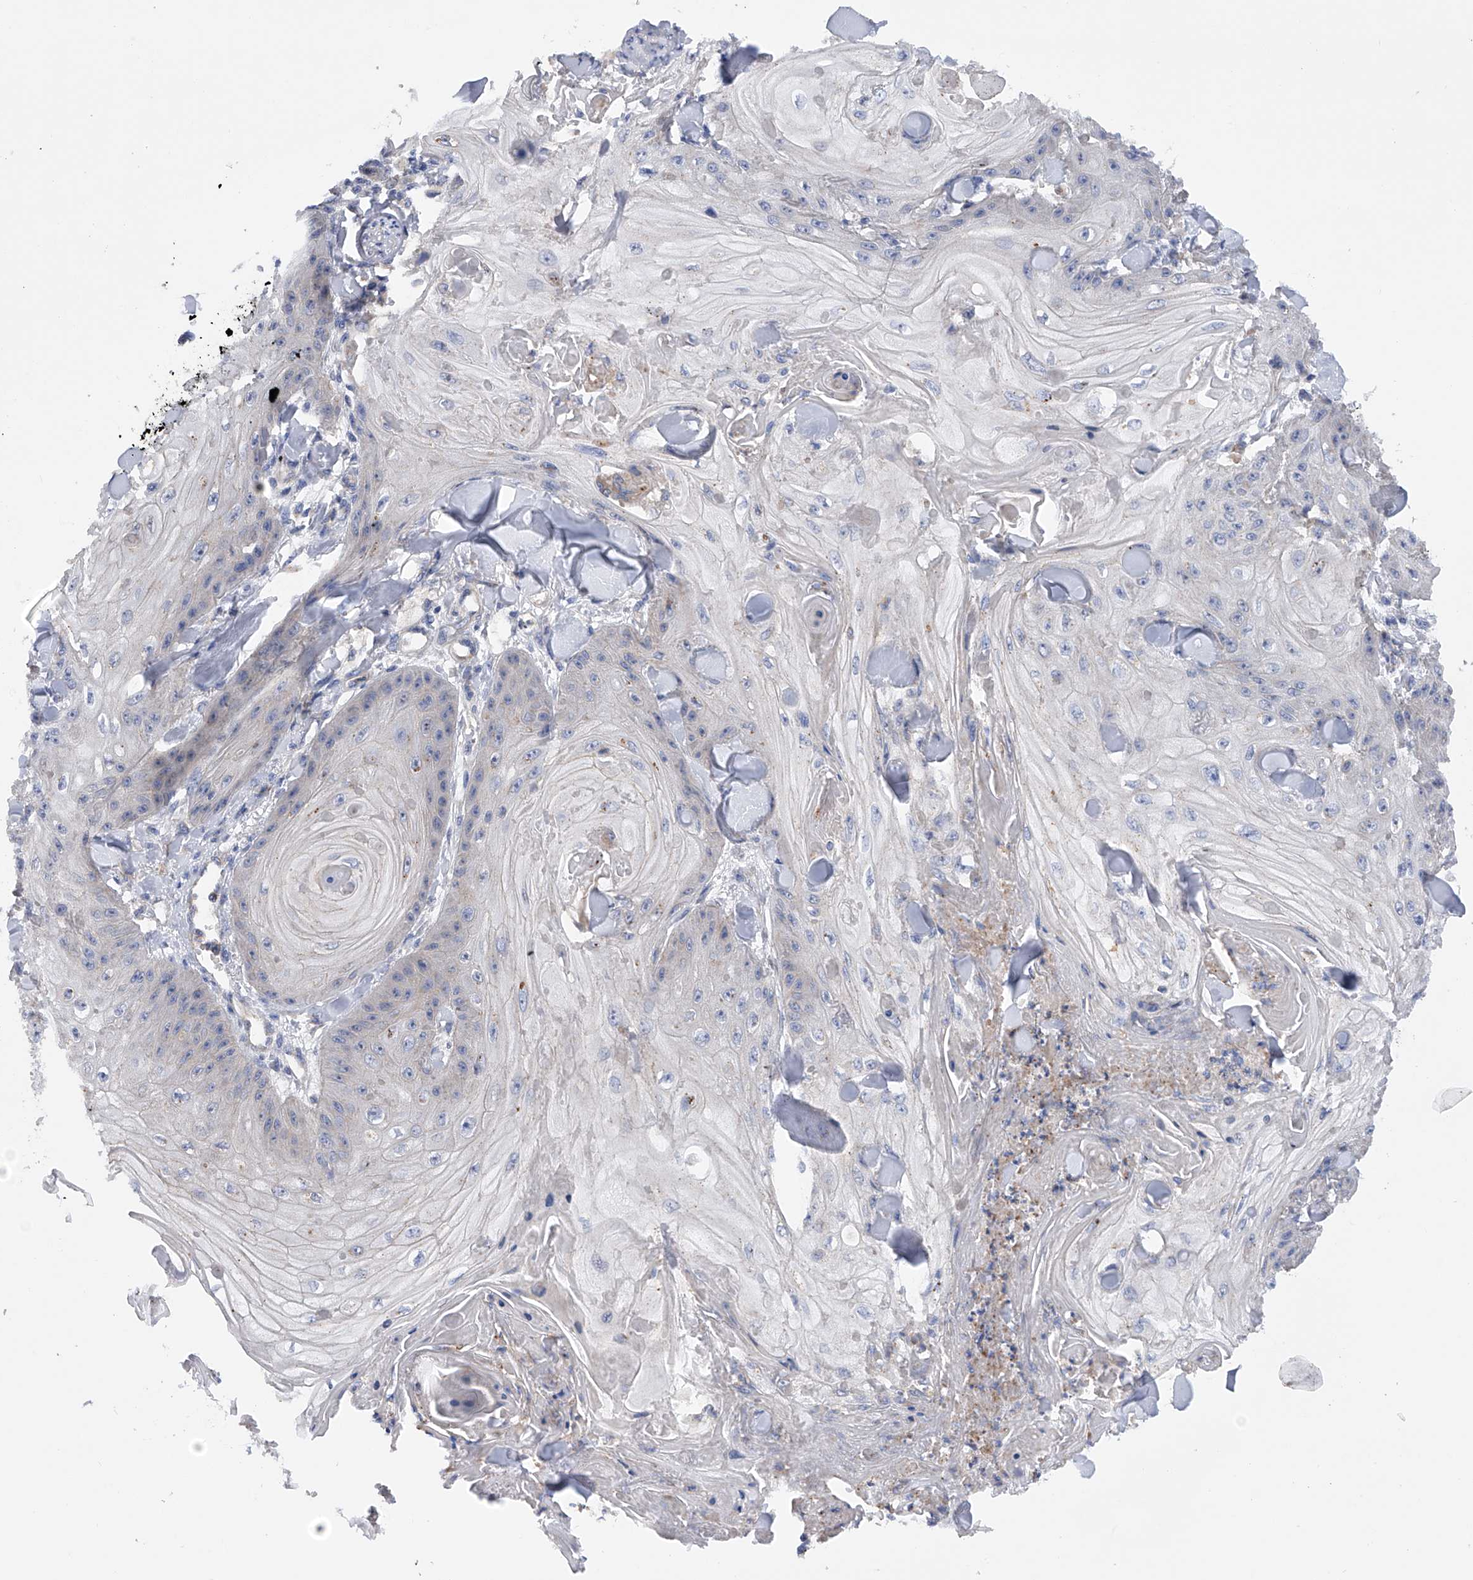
{"staining": {"intensity": "negative", "quantity": "none", "location": "none"}, "tissue": "skin cancer", "cell_type": "Tumor cells", "image_type": "cancer", "snomed": [{"axis": "morphology", "description": "Squamous cell carcinoma, NOS"}, {"axis": "topography", "description": "Skin"}], "caption": "This is an immunohistochemistry image of human skin cancer (squamous cell carcinoma). There is no expression in tumor cells.", "gene": "MLYCD", "patient": {"sex": "male", "age": 74}}